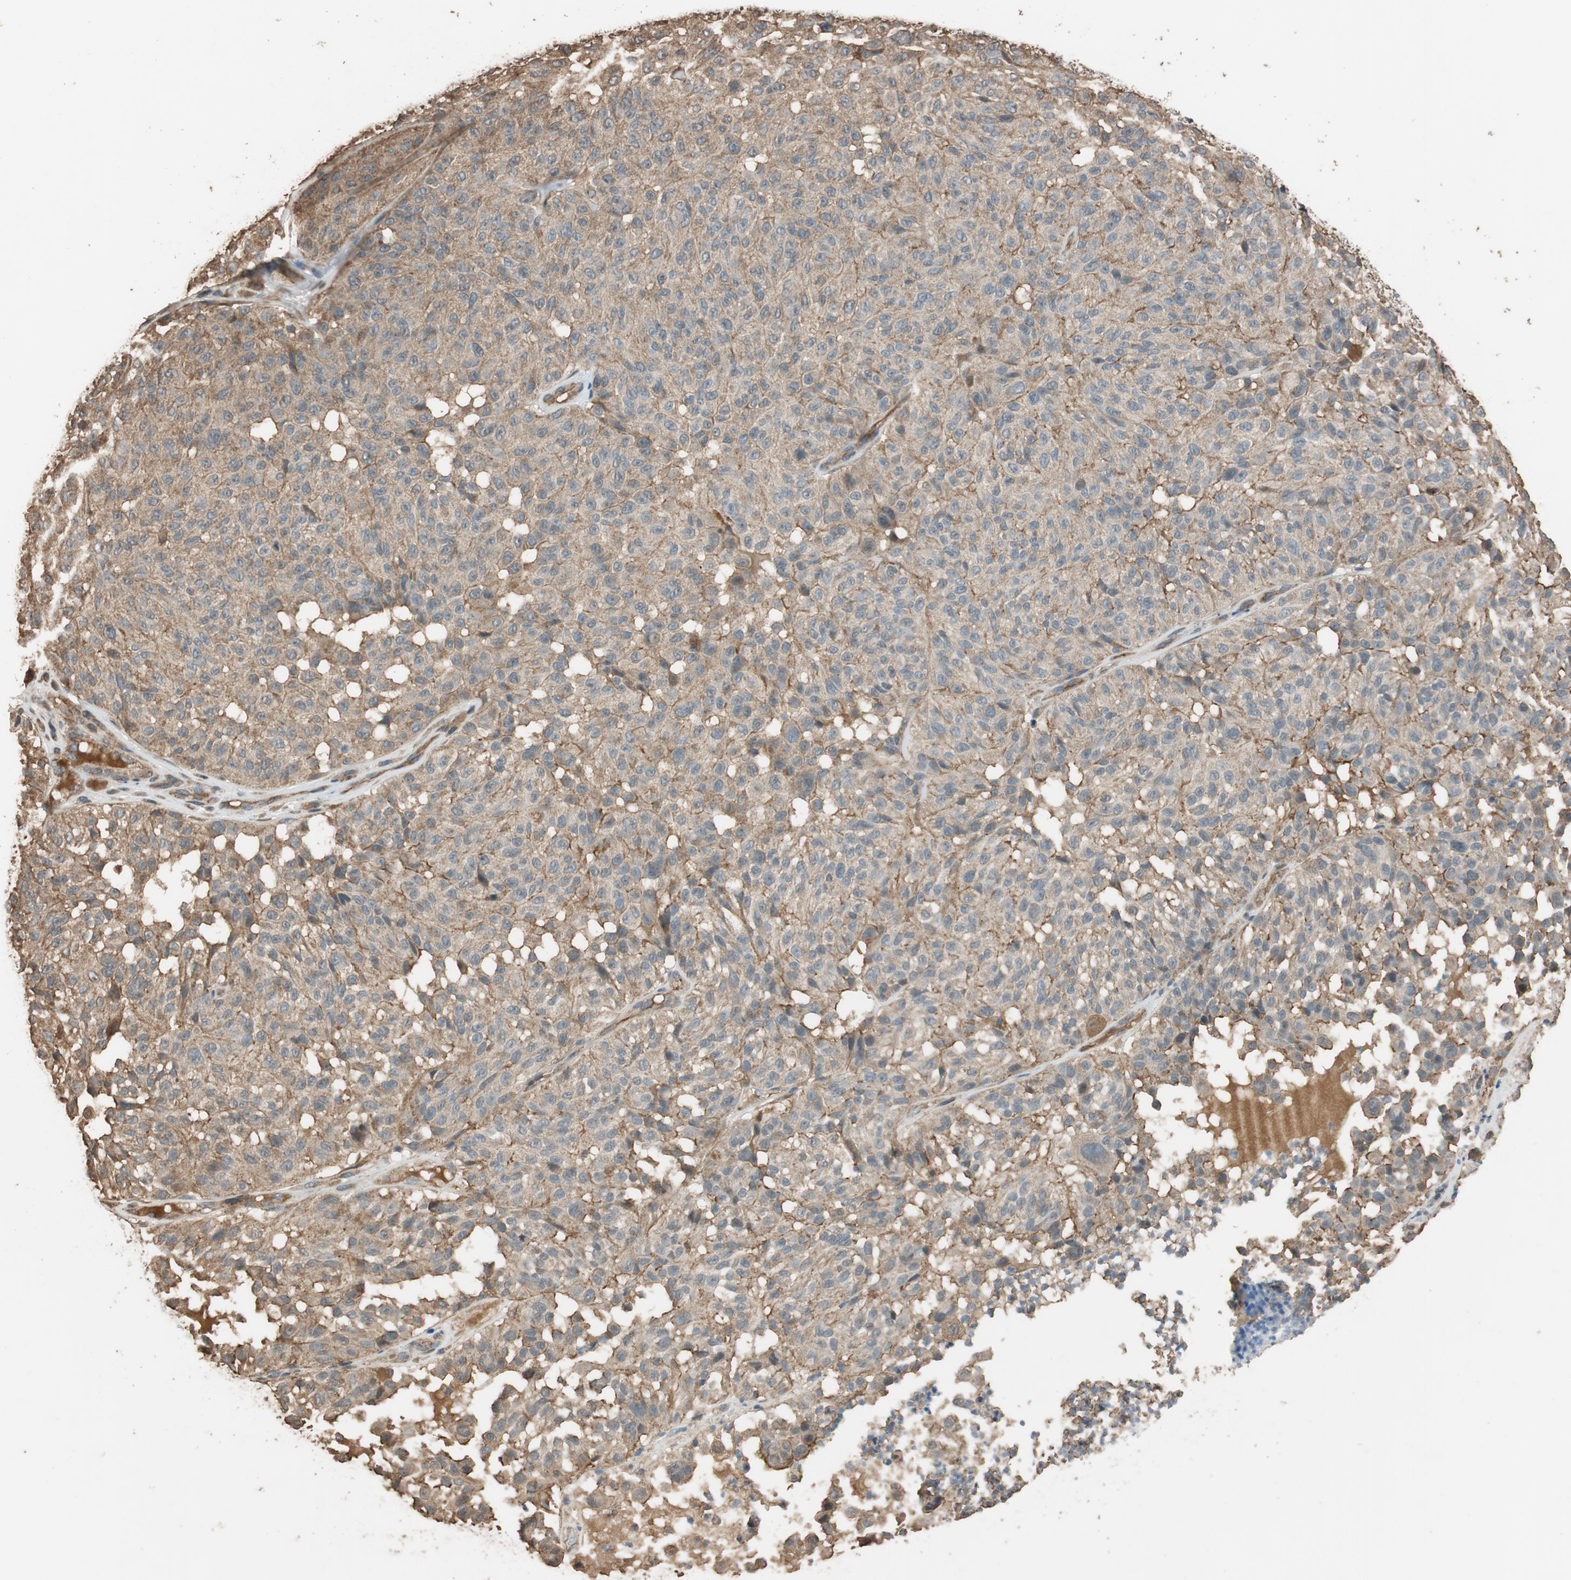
{"staining": {"intensity": "weak", "quantity": ">75%", "location": "cytoplasmic/membranous"}, "tissue": "melanoma", "cell_type": "Tumor cells", "image_type": "cancer", "snomed": [{"axis": "morphology", "description": "Malignant melanoma, NOS"}, {"axis": "topography", "description": "Skin"}], "caption": "Immunohistochemical staining of malignant melanoma demonstrates low levels of weak cytoplasmic/membranous protein expression in approximately >75% of tumor cells.", "gene": "MST1R", "patient": {"sex": "female", "age": 46}}